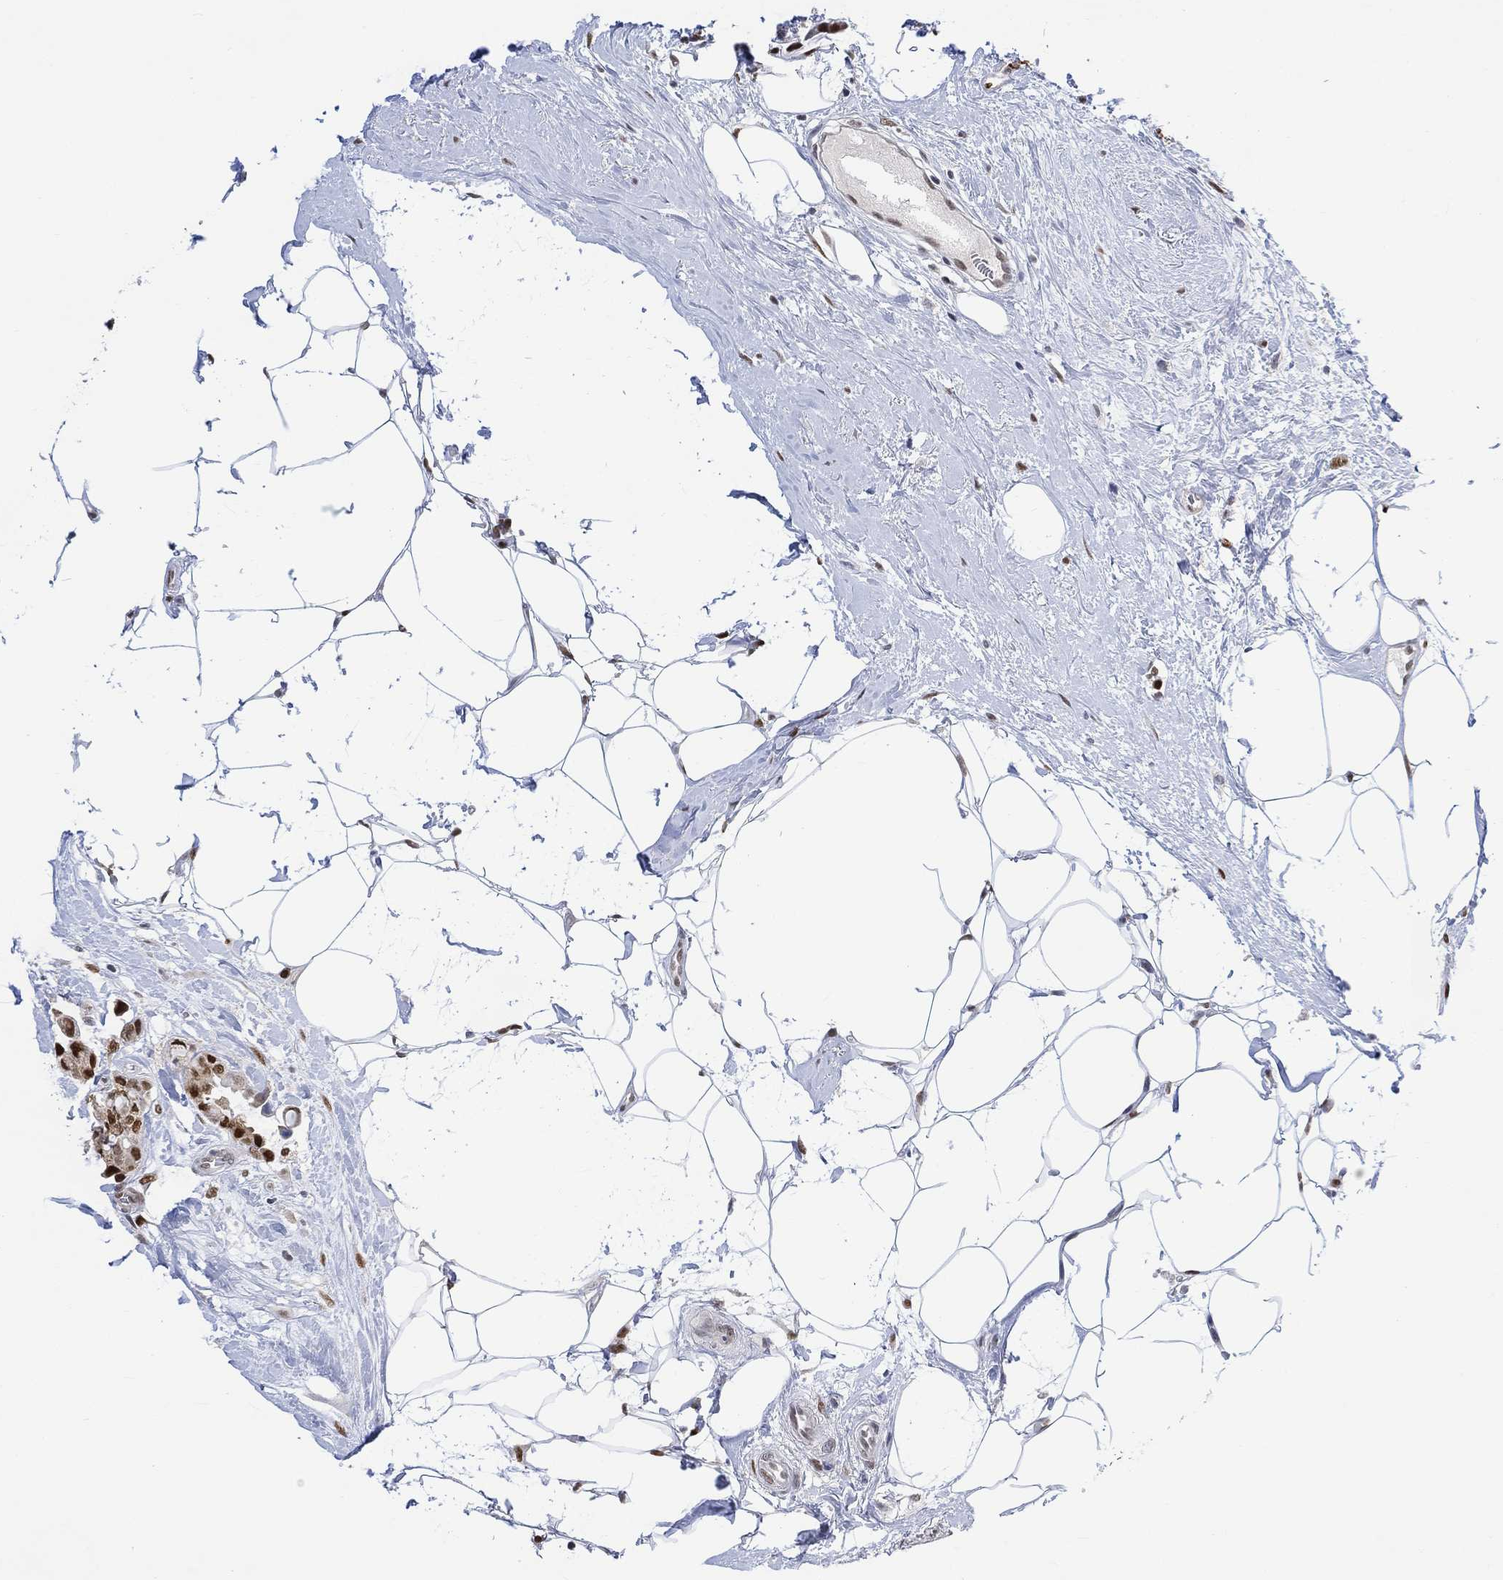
{"staining": {"intensity": "strong", "quantity": ">75%", "location": "nuclear"}, "tissue": "breast cancer", "cell_type": "Tumor cells", "image_type": "cancer", "snomed": [{"axis": "morphology", "description": "Duct carcinoma"}, {"axis": "topography", "description": "Breast"}], "caption": "DAB (3,3'-diaminobenzidine) immunohistochemical staining of invasive ductal carcinoma (breast) demonstrates strong nuclear protein positivity in about >75% of tumor cells.", "gene": "RAD54L2", "patient": {"sex": "female", "age": 45}}